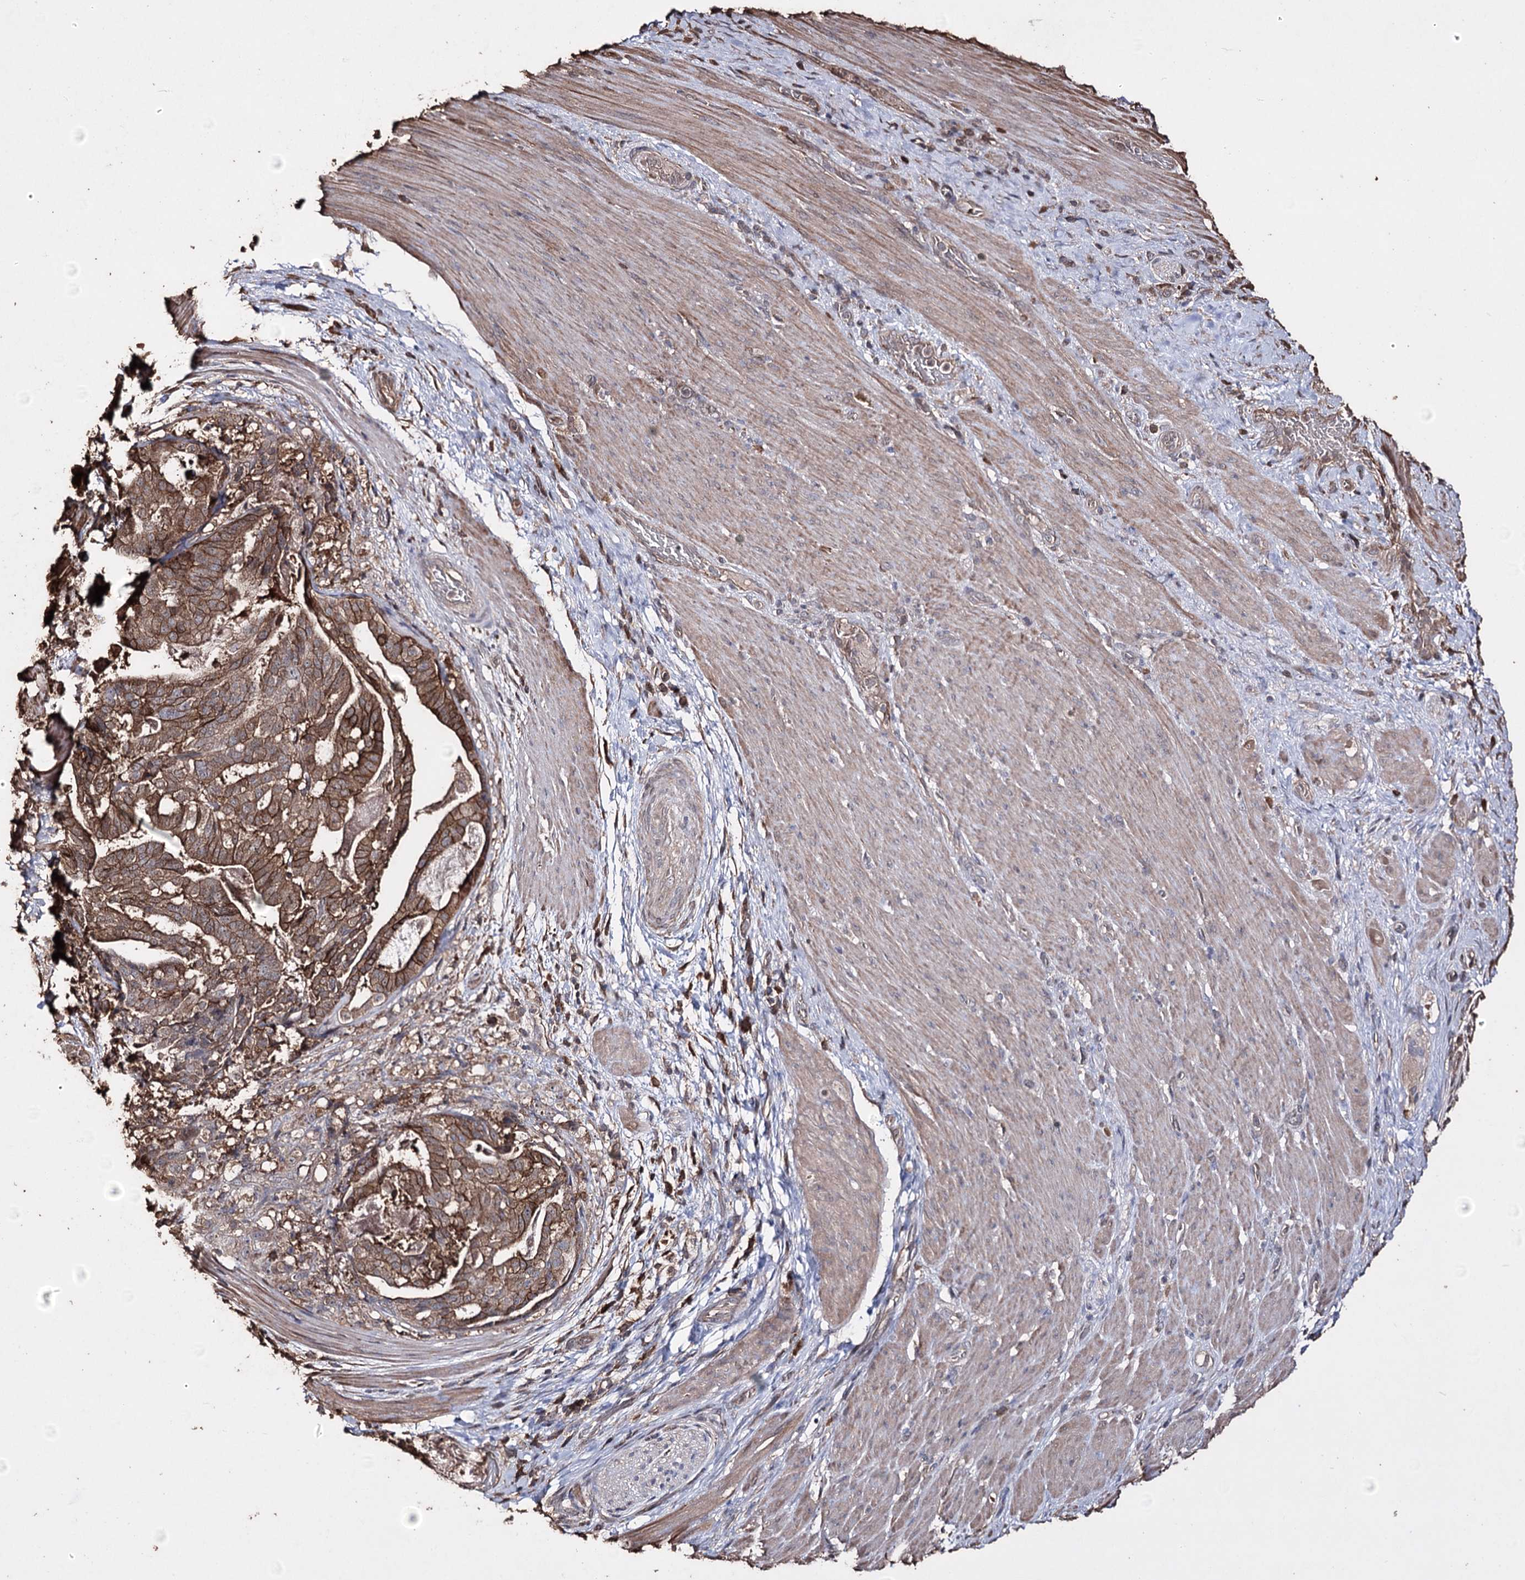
{"staining": {"intensity": "moderate", "quantity": ">75%", "location": "cytoplasmic/membranous"}, "tissue": "stomach cancer", "cell_type": "Tumor cells", "image_type": "cancer", "snomed": [{"axis": "morphology", "description": "Adenocarcinoma, NOS"}, {"axis": "topography", "description": "Stomach"}], "caption": "Moderate cytoplasmic/membranous expression for a protein is seen in about >75% of tumor cells of stomach adenocarcinoma using immunohistochemistry (IHC).", "gene": "ZNF662", "patient": {"sex": "male", "age": 48}}